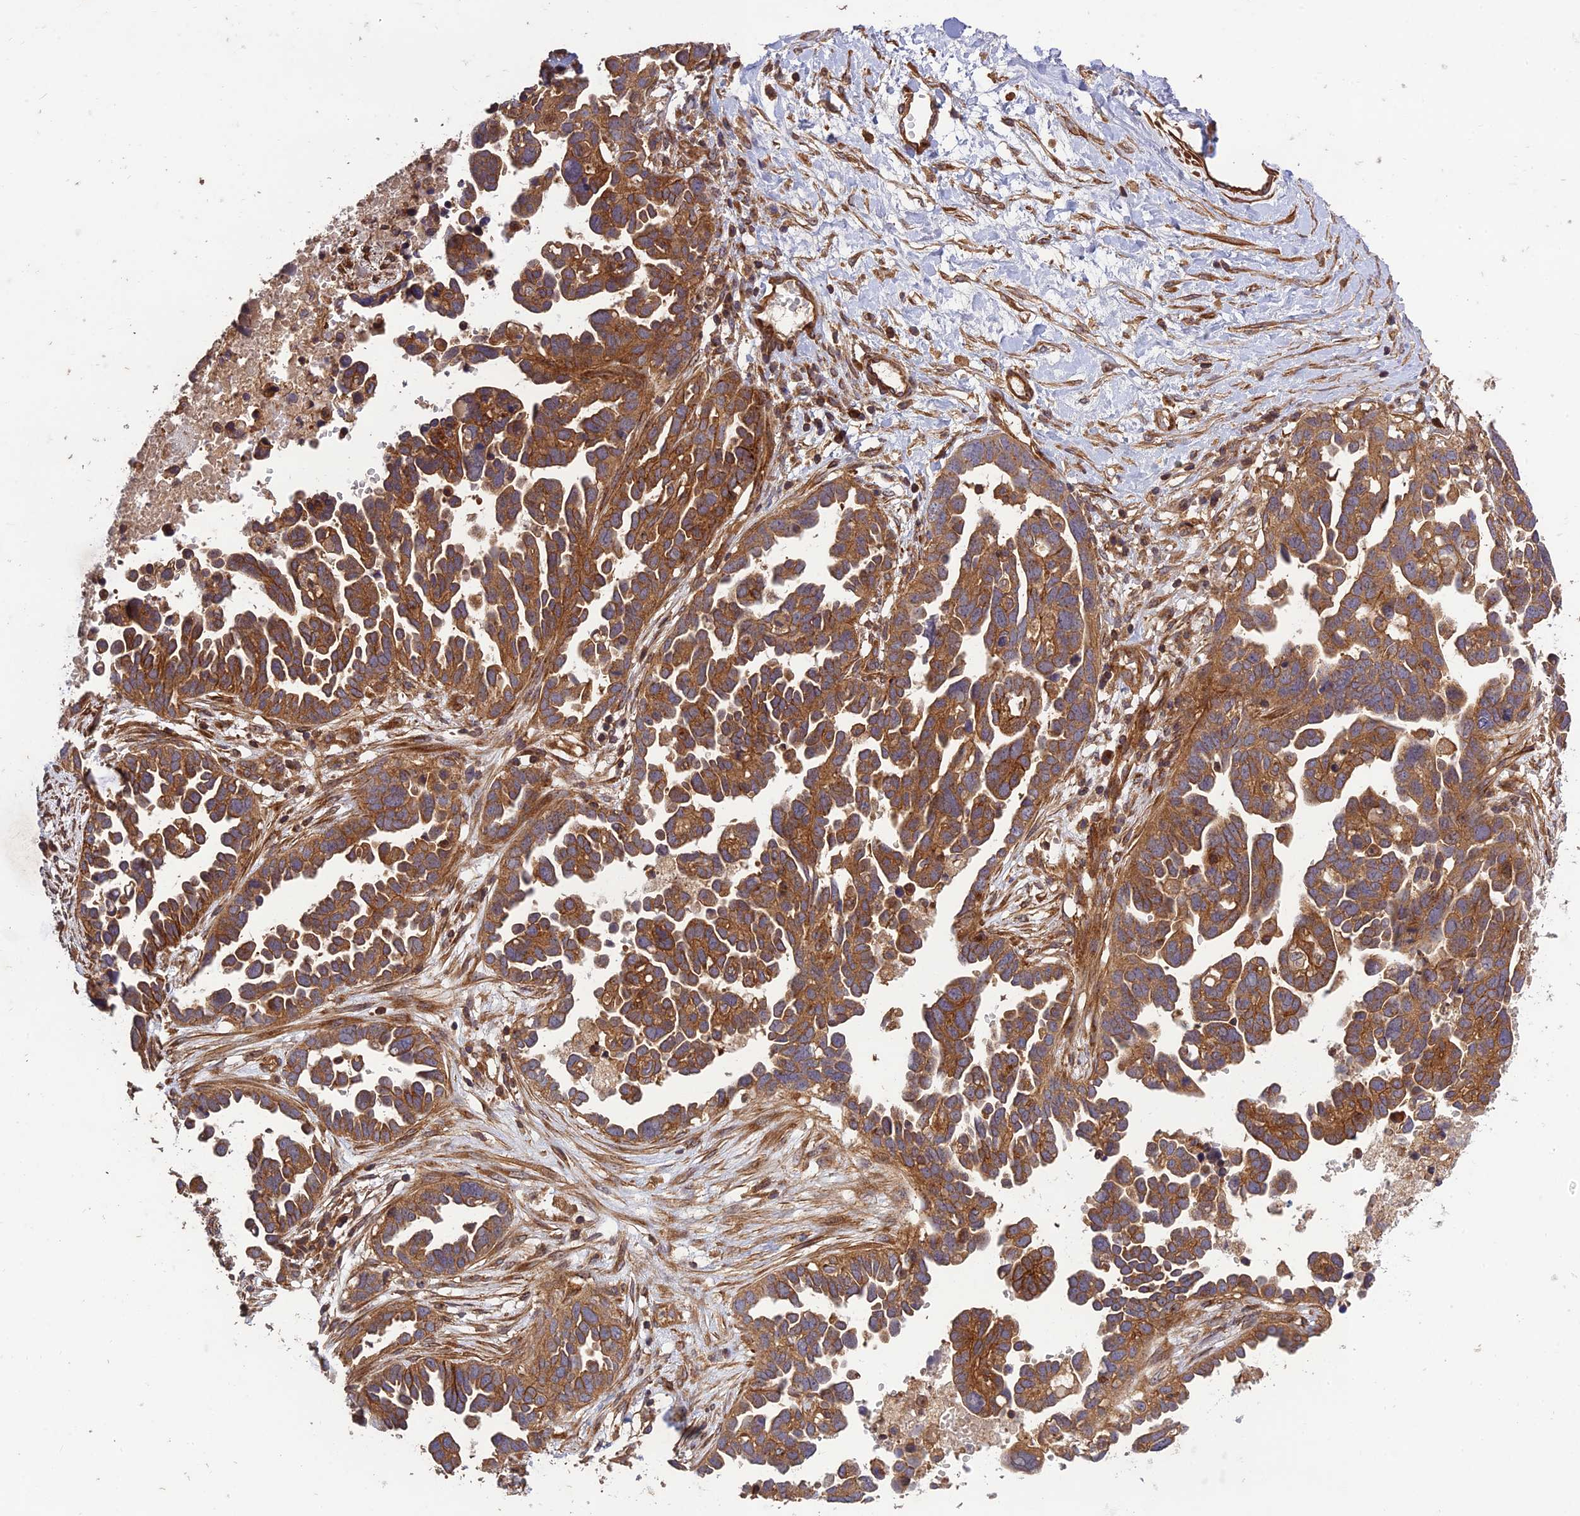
{"staining": {"intensity": "moderate", "quantity": ">75%", "location": "cytoplasmic/membranous"}, "tissue": "ovarian cancer", "cell_type": "Tumor cells", "image_type": "cancer", "snomed": [{"axis": "morphology", "description": "Cystadenocarcinoma, serous, NOS"}, {"axis": "topography", "description": "Ovary"}], "caption": "An image of human serous cystadenocarcinoma (ovarian) stained for a protein reveals moderate cytoplasmic/membranous brown staining in tumor cells.", "gene": "TMEM131L", "patient": {"sex": "female", "age": 54}}